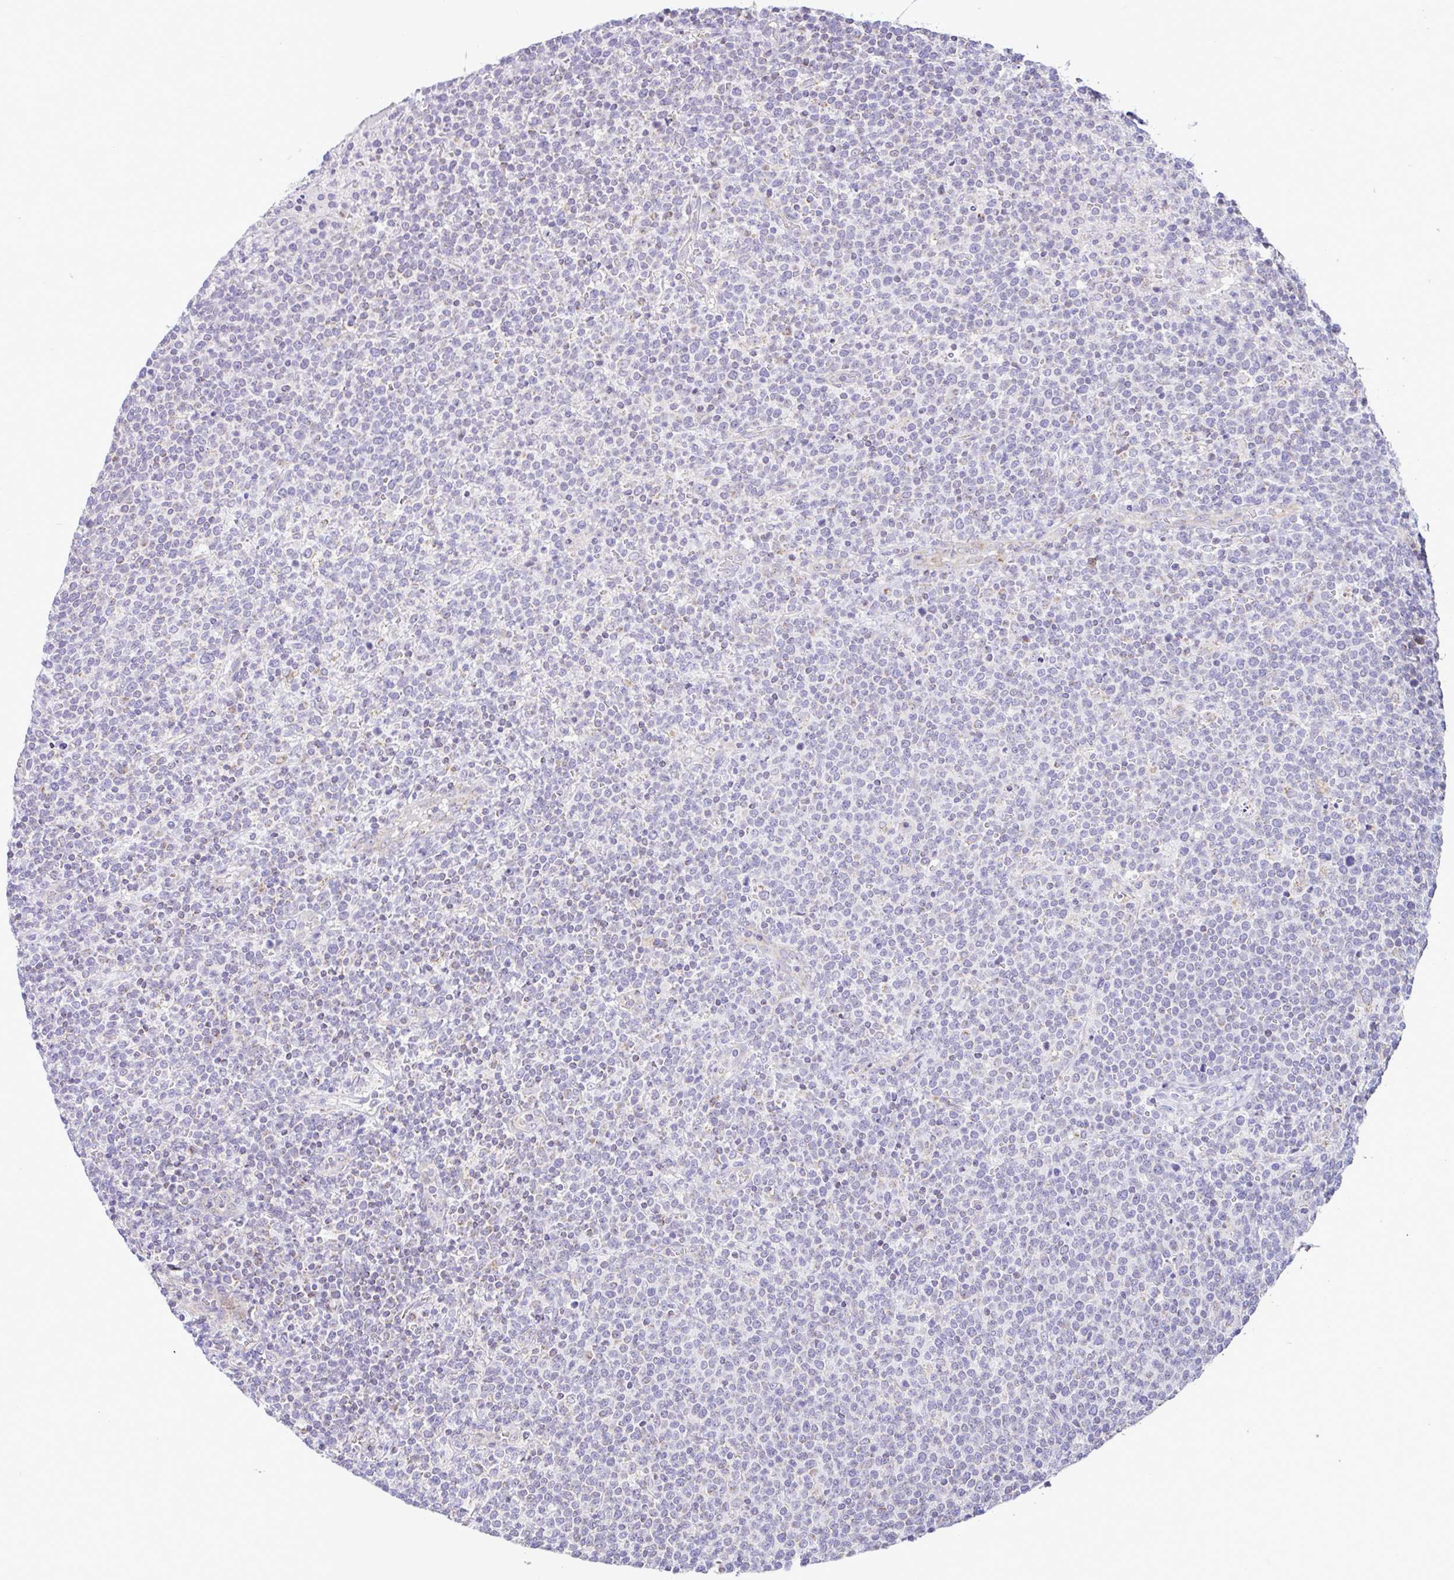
{"staining": {"intensity": "negative", "quantity": "none", "location": "none"}, "tissue": "lymphoma", "cell_type": "Tumor cells", "image_type": "cancer", "snomed": [{"axis": "morphology", "description": "Malignant lymphoma, non-Hodgkin's type, High grade"}, {"axis": "topography", "description": "Lymph node"}], "caption": "Immunohistochemistry (IHC) micrograph of neoplastic tissue: high-grade malignant lymphoma, non-Hodgkin's type stained with DAB (3,3'-diaminobenzidine) reveals no significant protein expression in tumor cells.", "gene": "NDUFS2", "patient": {"sex": "male", "age": 61}}